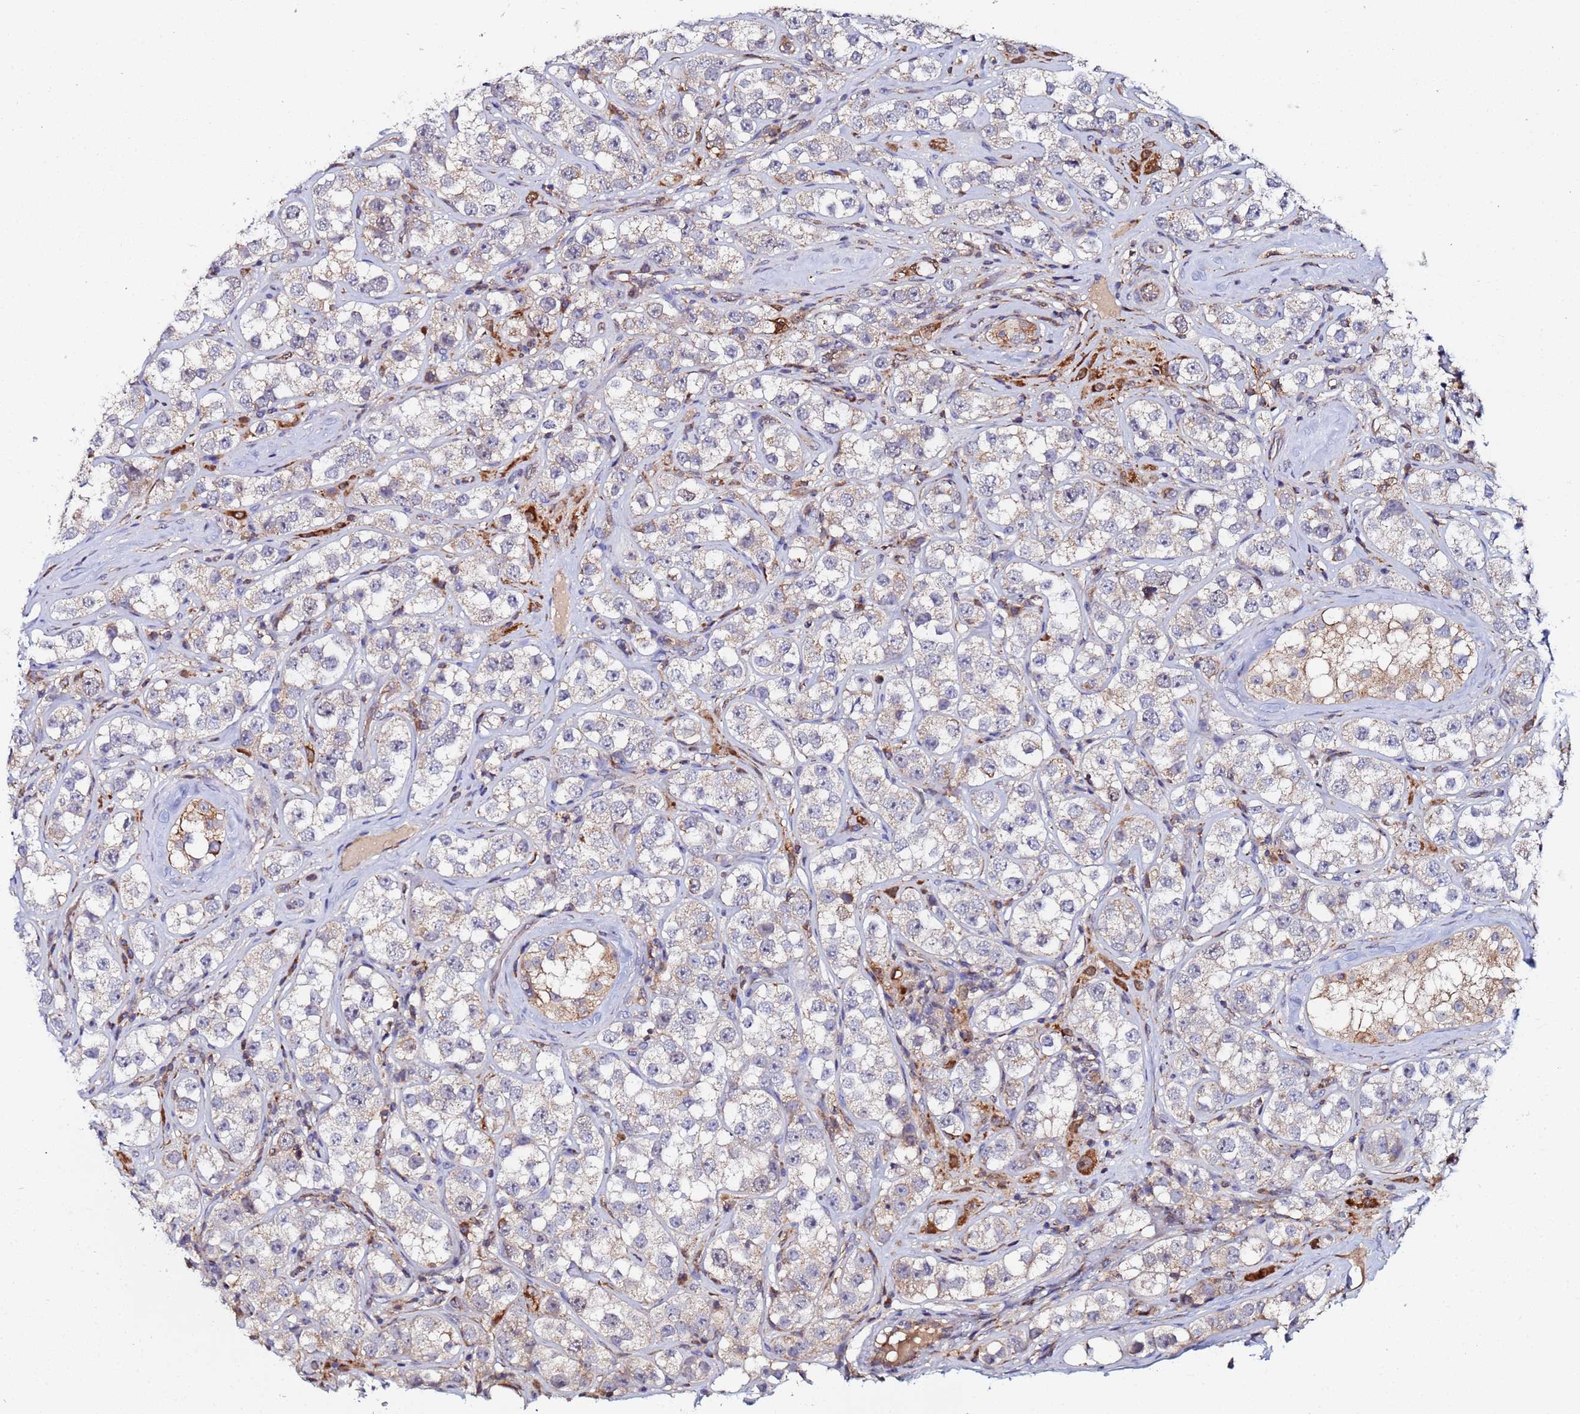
{"staining": {"intensity": "weak", "quantity": "<25%", "location": "cytoplasmic/membranous"}, "tissue": "testis cancer", "cell_type": "Tumor cells", "image_type": "cancer", "snomed": [{"axis": "morphology", "description": "Seminoma, NOS"}, {"axis": "topography", "description": "Testis"}], "caption": "Immunohistochemical staining of human seminoma (testis) demonstrates no significant expression in tumor cells.", "gene": "CCDC127", "patient": {"sex": "male", "age": 28}}